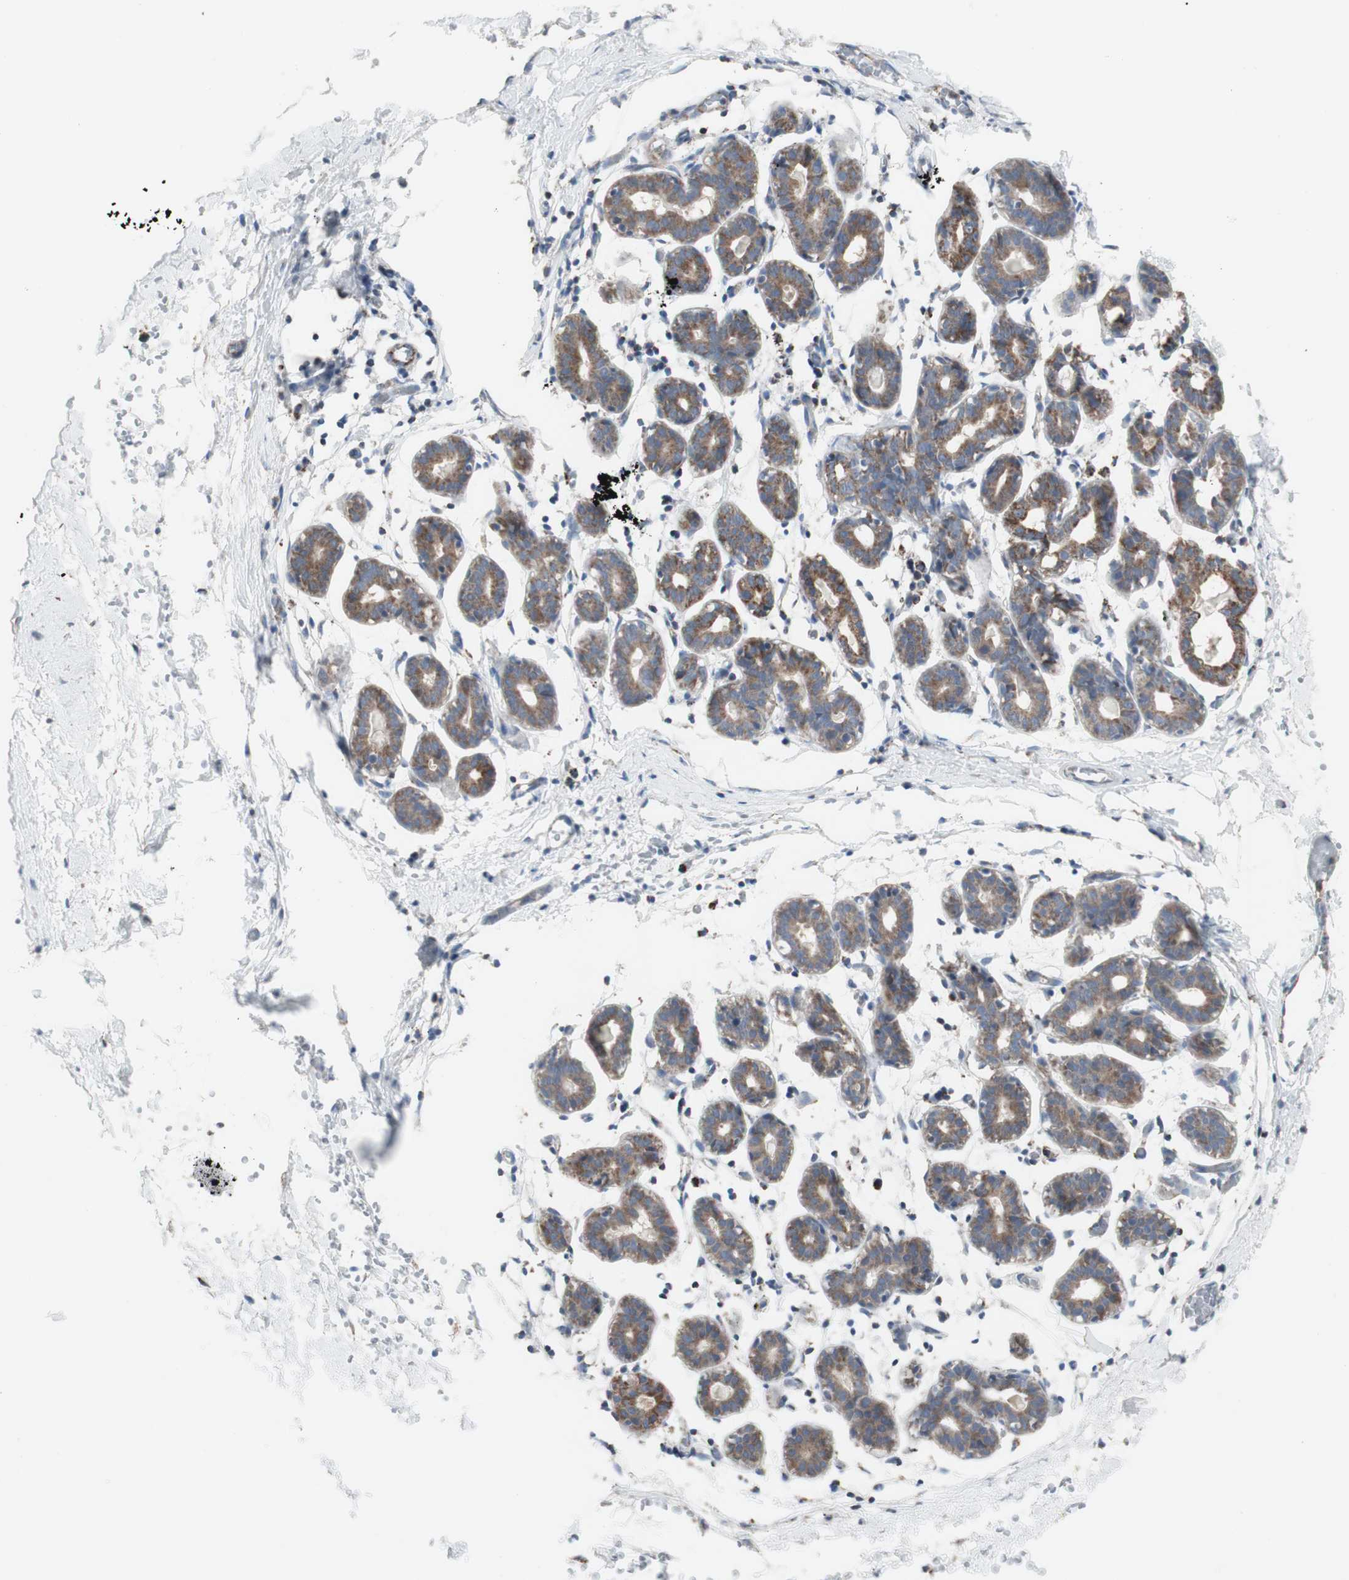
{"staining": {"intensity": "moderate", "quantity": ">75%", "location": "cytoplasmic/membranous"}, "tissue": "breast", "cell_type": "Glandular cells", "image_type": "normal", "snomed": [{"axis": "morphology", "description": "Normal tissue, NOS"}, {"axis": "topography", "description": "Breast"}], "caption": "IHC image of normal breast stained for a protein (brown), which displays medium levels of moderate cytoplasmic/membranous positivity in about >75% of glandular cells.", "gene": "C3orf52", "patient": {"sex": "female", "age": 27}}